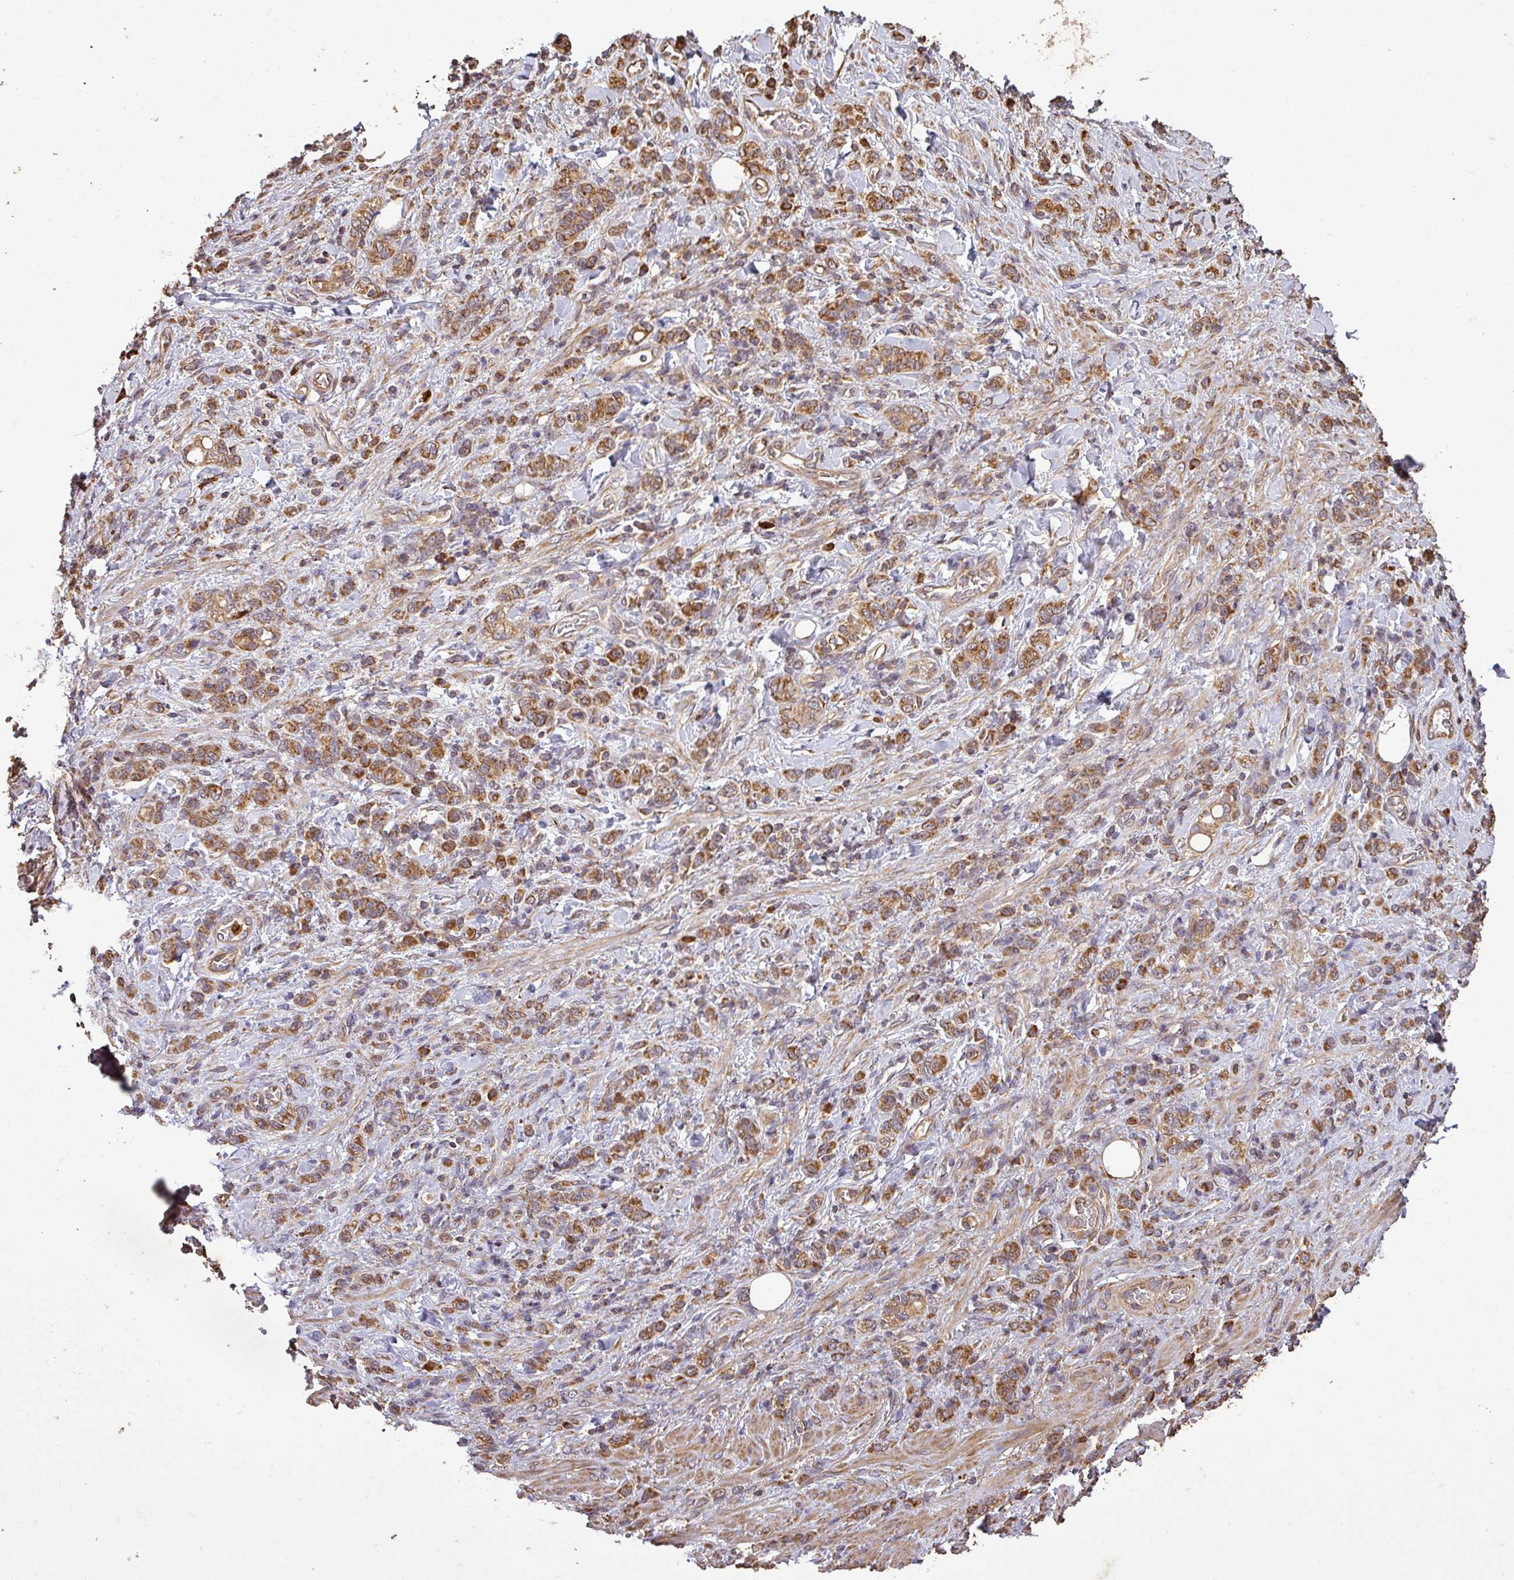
{"staining": {"intensity": "strong", "quantity": ">75%", "location": "cytoplasmic/membranous"}, "tissue": "stomach cancer", "cell_type": "Tumor cells", "image_type": "cancer", "snomed": [{"axis": "morphology", "description": "Adenocarcinoma, NOS"}, {"axis": "topography", "description": "Stomach"}], "caption": "Adenocarcinoma (stomach) stained for a protein demonstrates strong cytoplasmic/membranous positivity in tumor cells.", "gene": "PLEKHM1", "patient": {"sex": "male", "age": 77}}